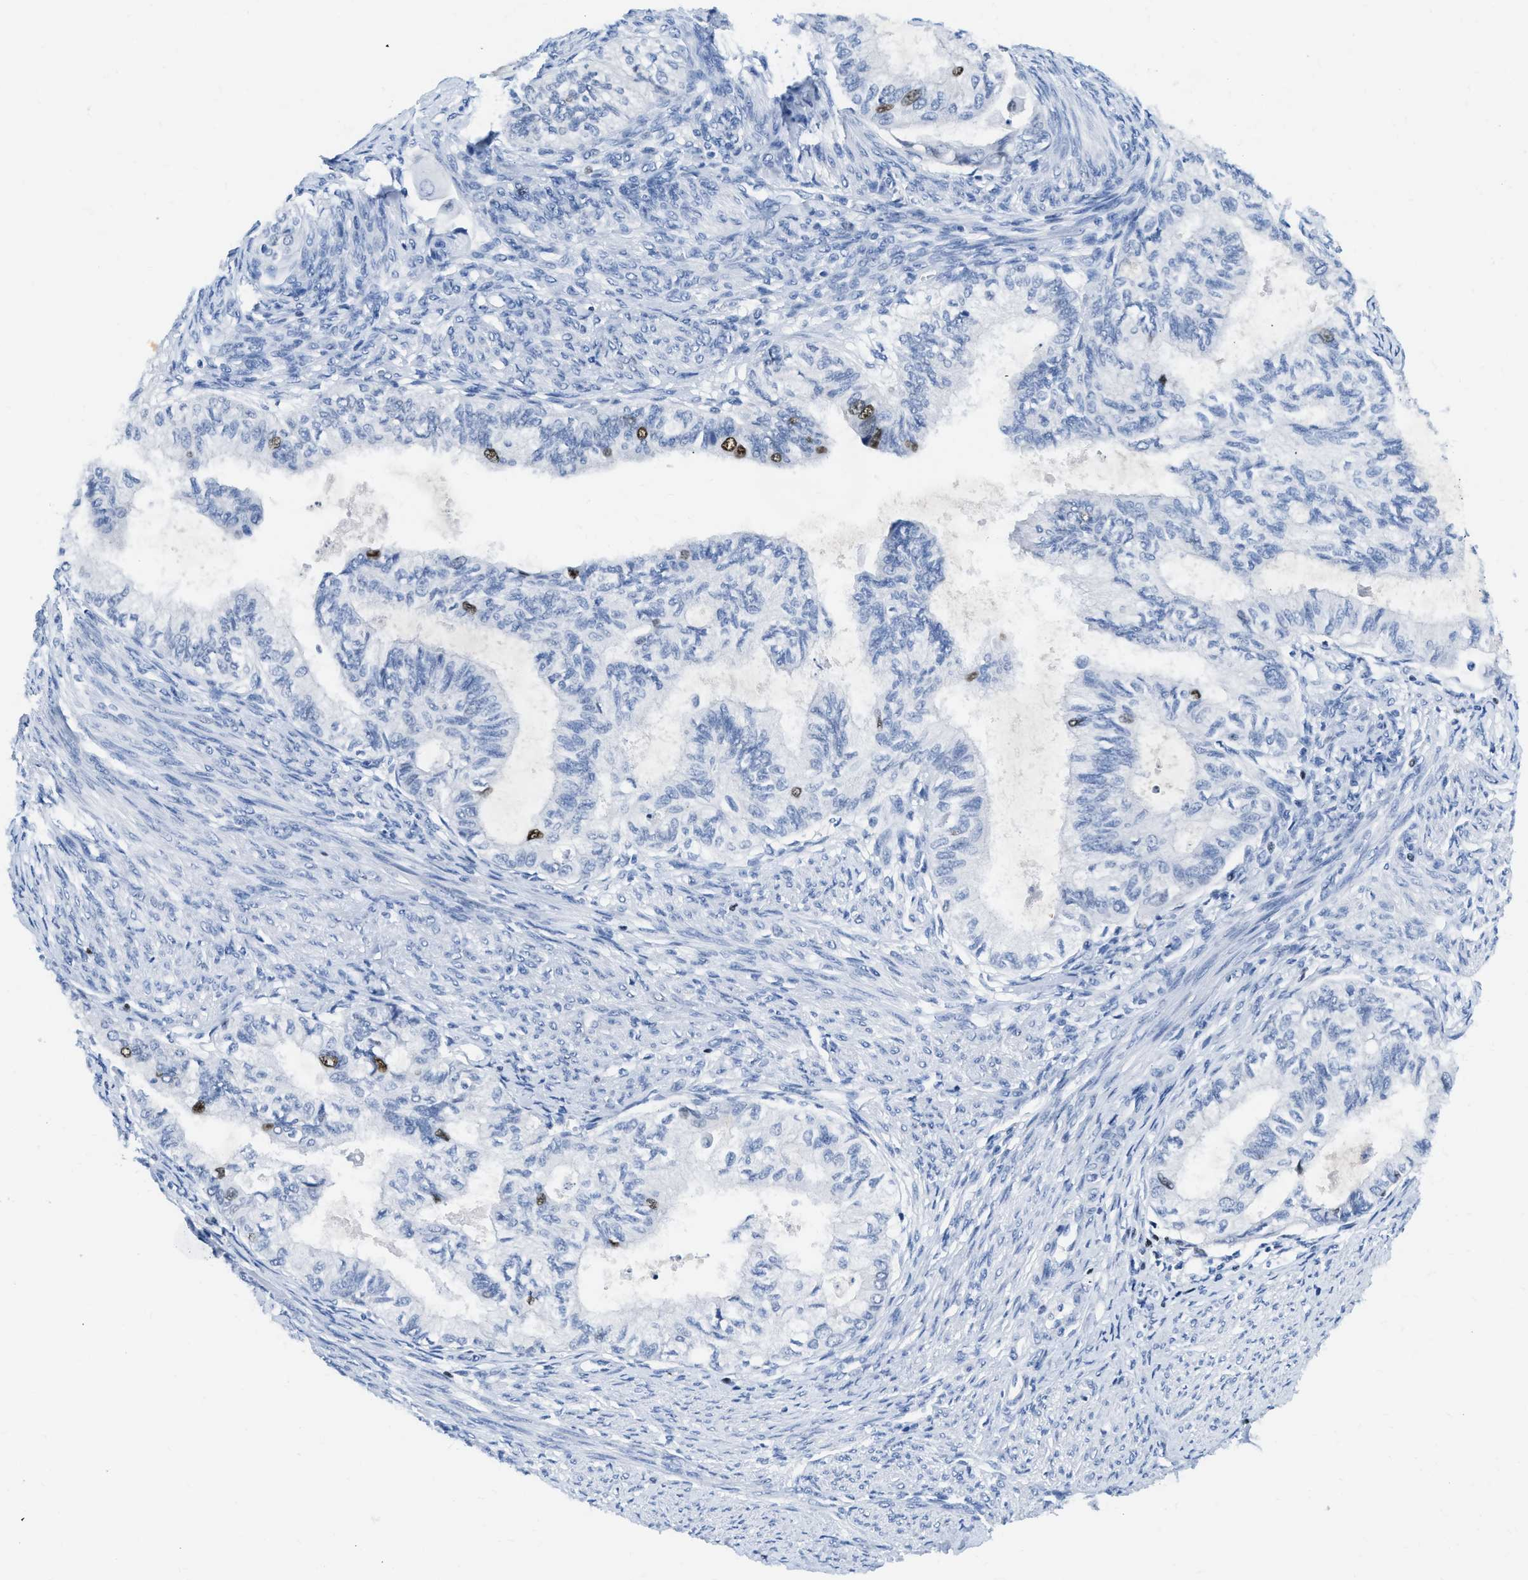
{"staining": {"intensity": "negative", "quantity": "none", "location": "none"}, "tissue": "cervical cancer", "cell_type": "Tumor cells", "image_type": "cancer", "snomed": [{"axis": "morphology", "description": "Normal tissue, NOS"}, {"axis": "morphology", "description": "Adenocarcinoma, NOS"}, {"axis": "topography", "description": "Cervix"}, {"axis": "topography", "description": "Endometrium"}], "caption": "Immunohistochemical staining of human cervical cancer exhibits no significant positivity in tumor cells.", "gene": "TCF7", "patient": {"sex": "female", "age": 86}}